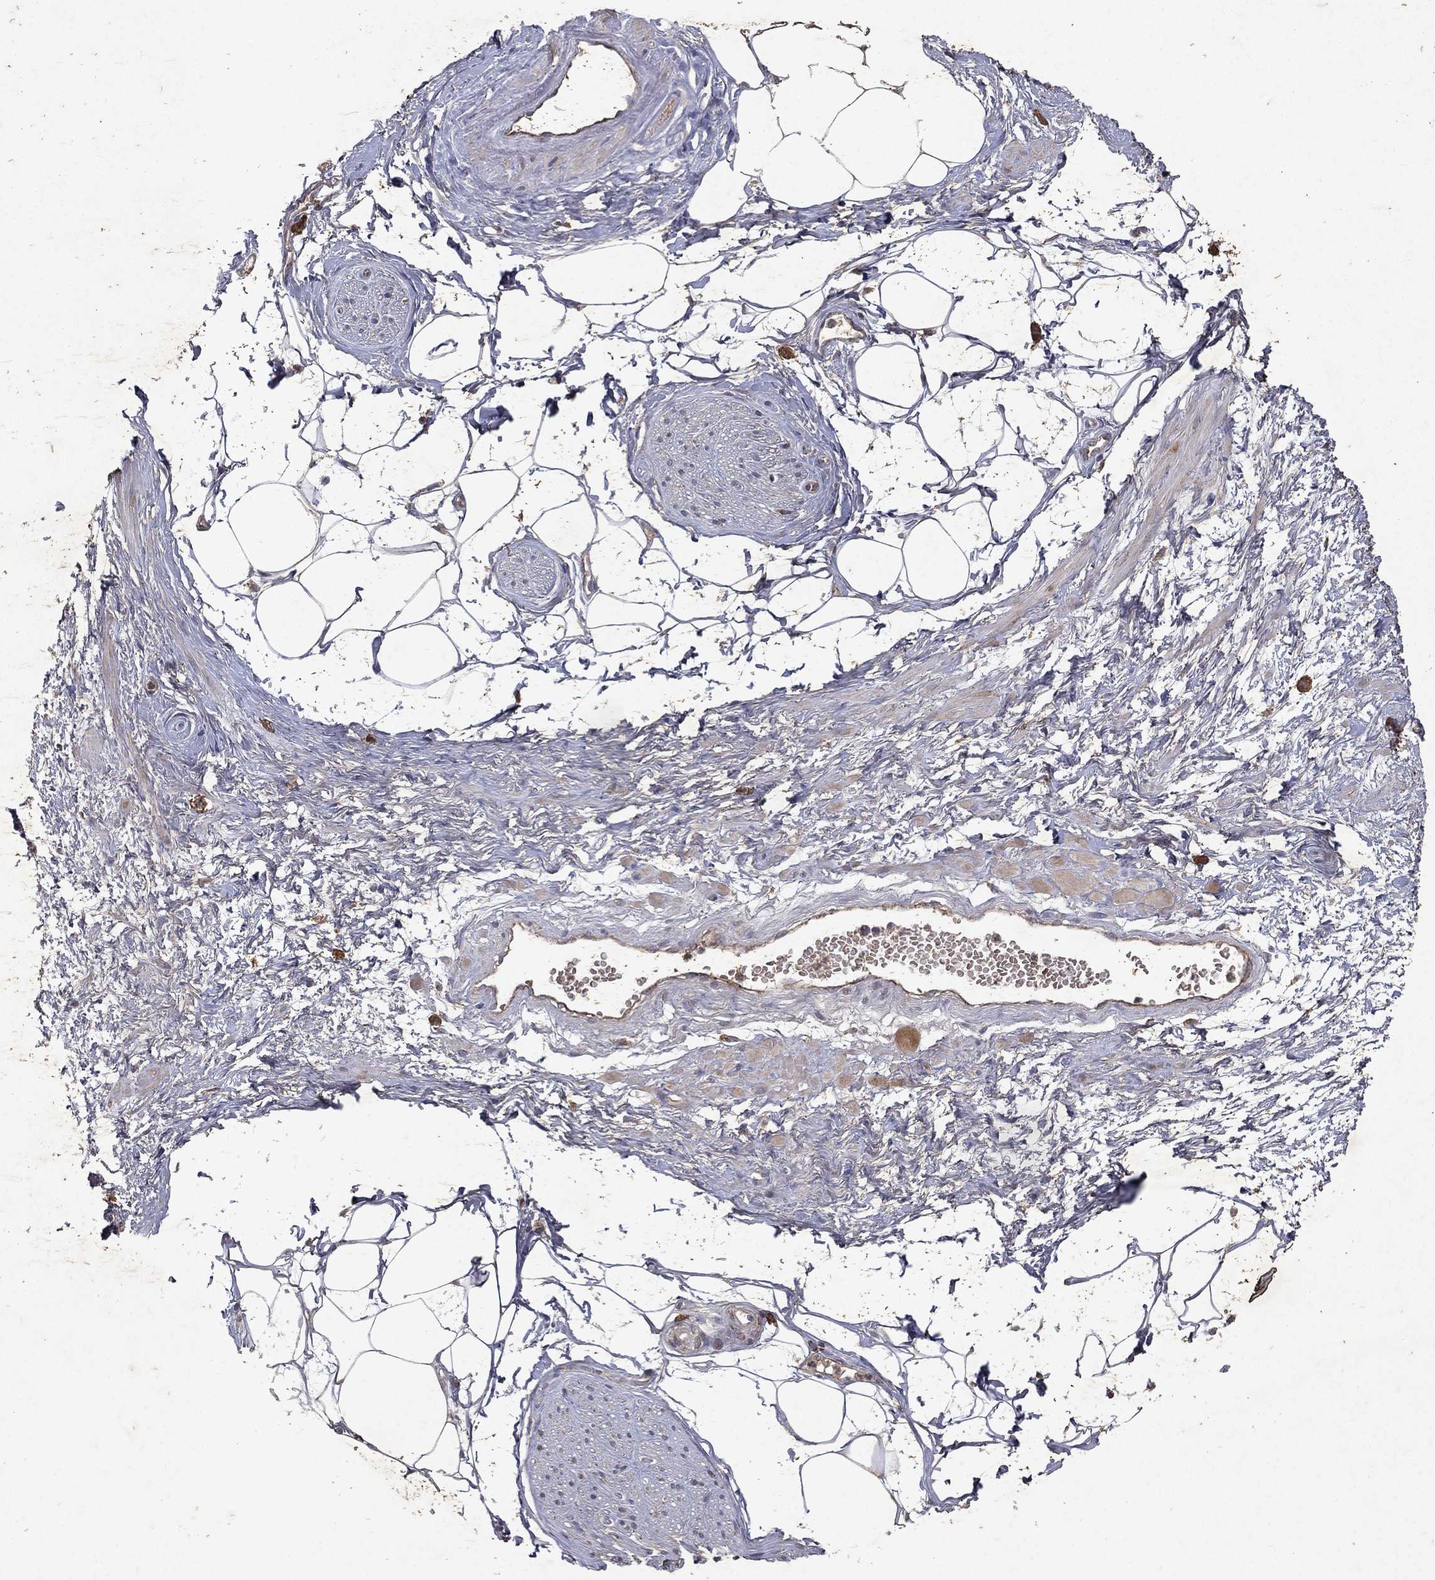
{"staining": {"intensity": "moderate", "quantity": "25%-75%", "location": "cytoplasmic/membranous"}, "tissue": "adipose tissue", "cell_type": "Adipocytes", "image_type": "normal", "snomed": [{"axis": "morphology", "description": "Normal tissue, NOS"}, {"axis": "topography", "description": "Prostate"}, {"axis": "topography", "description": "Peripheral nerve tissue"}], "caption": "Immunohistochemical staining of unremarkable human adipose tissue demonstrates medium levels of moderate cytoplasmic/membranous expression in approximately 25%-75% of adipocytes. (Stains: DAB (3,3'-diaminobenzidine) in brown, nuclei in blue, Microscopy: brightfield microscopy at high magnification).", "gene": "PYROXD2", "patient": {"sex": "male", "age": 57}}